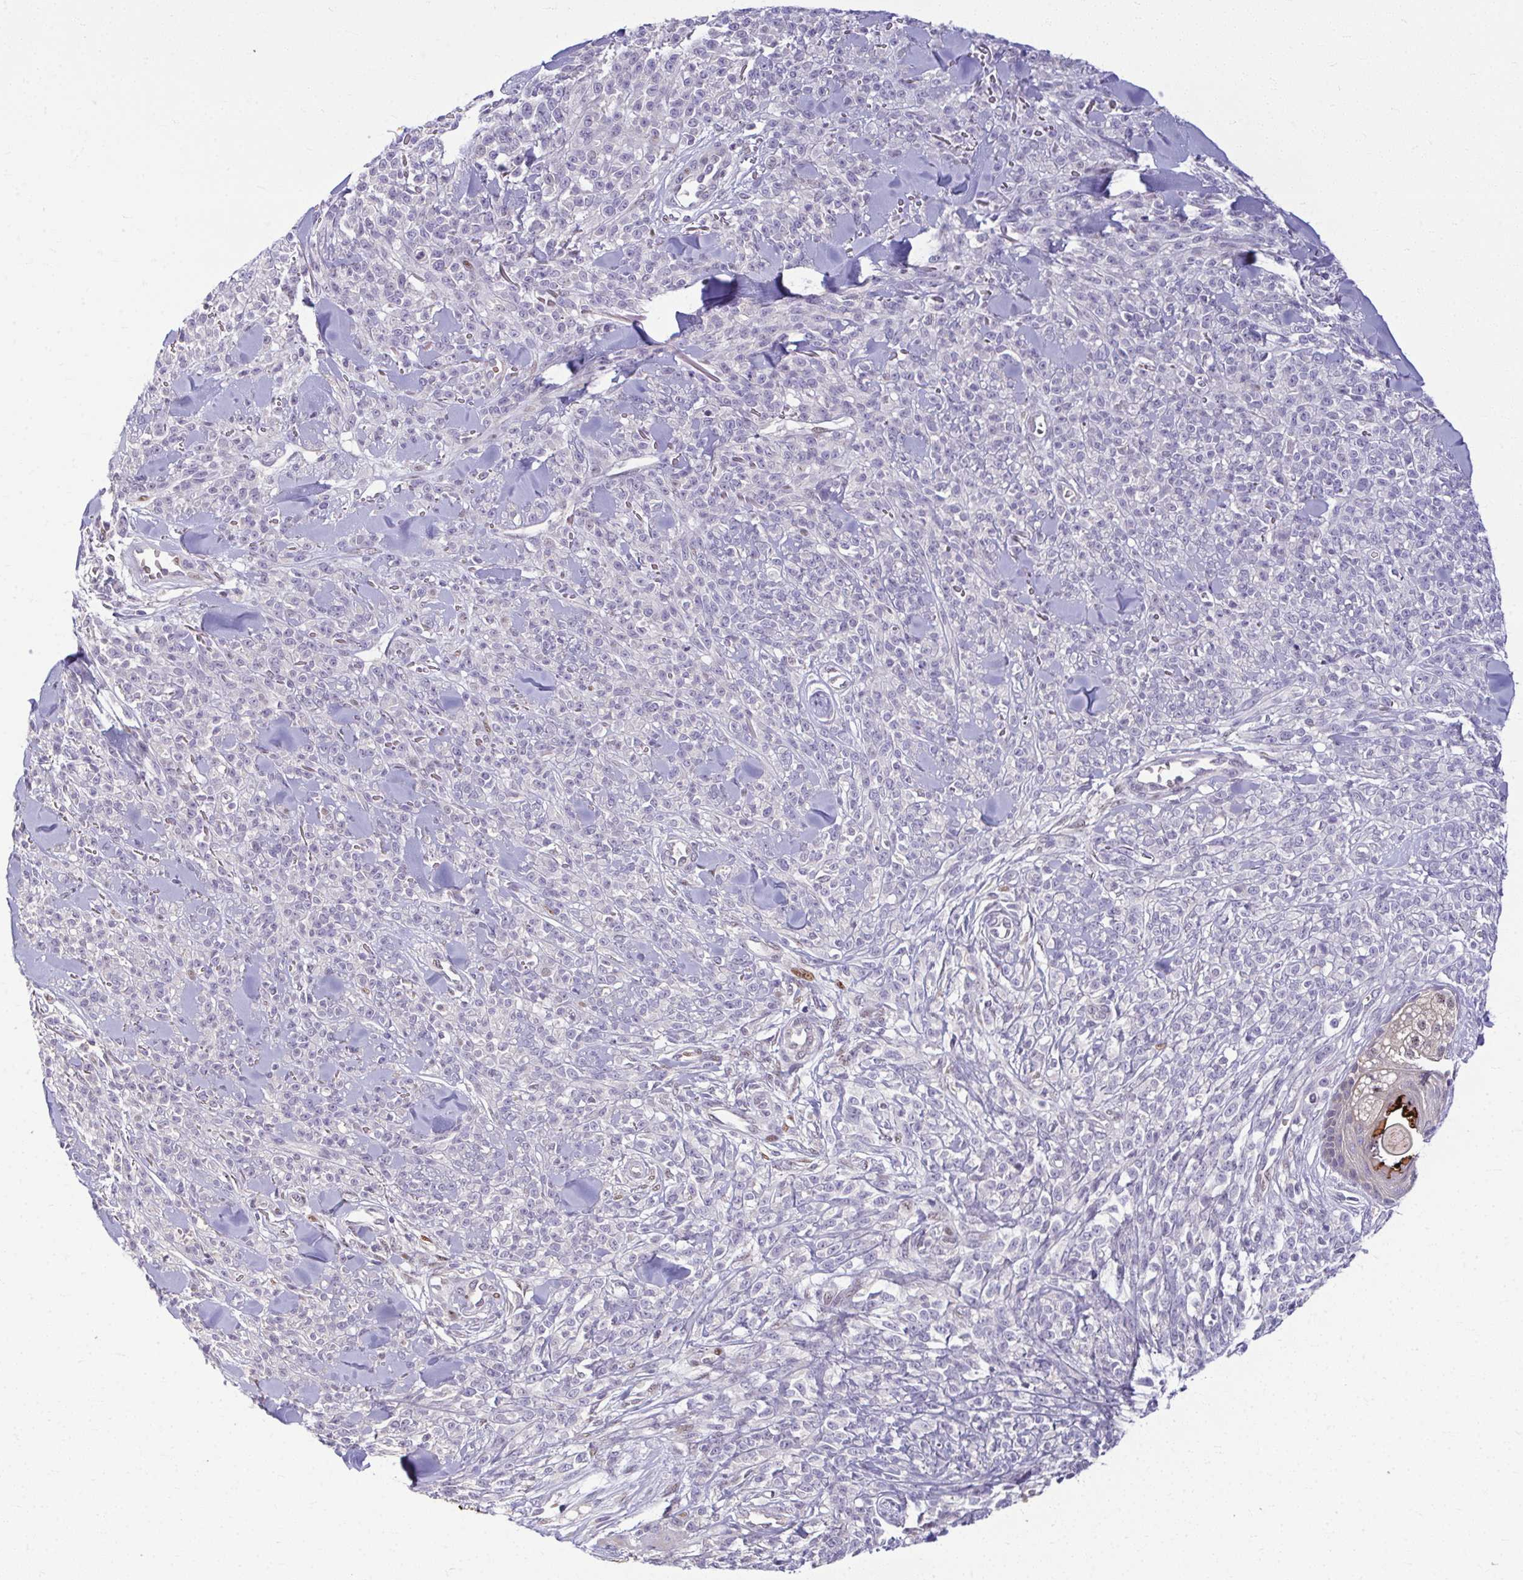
{"staining": {"intensity": "negative", "quantity": "none", "location": "none"}, "tissue": "melanoma", "cell_type": "Tumor cells", "image_type": "cancer", "snomed": [{"axis": "morphology", "description": "Malignant melanoma, NOS"}, {"axis": "topography", "description": "Skin"}, {"axis": "topography", "description": "Skin of trunk"}], "caption": "Human melanoma stained for a protein using immunohistochemistry (IHC) shows no positivity in tumor cells.", "gene": "ODF1", "patient": {"sex": "male", "age": 74}}